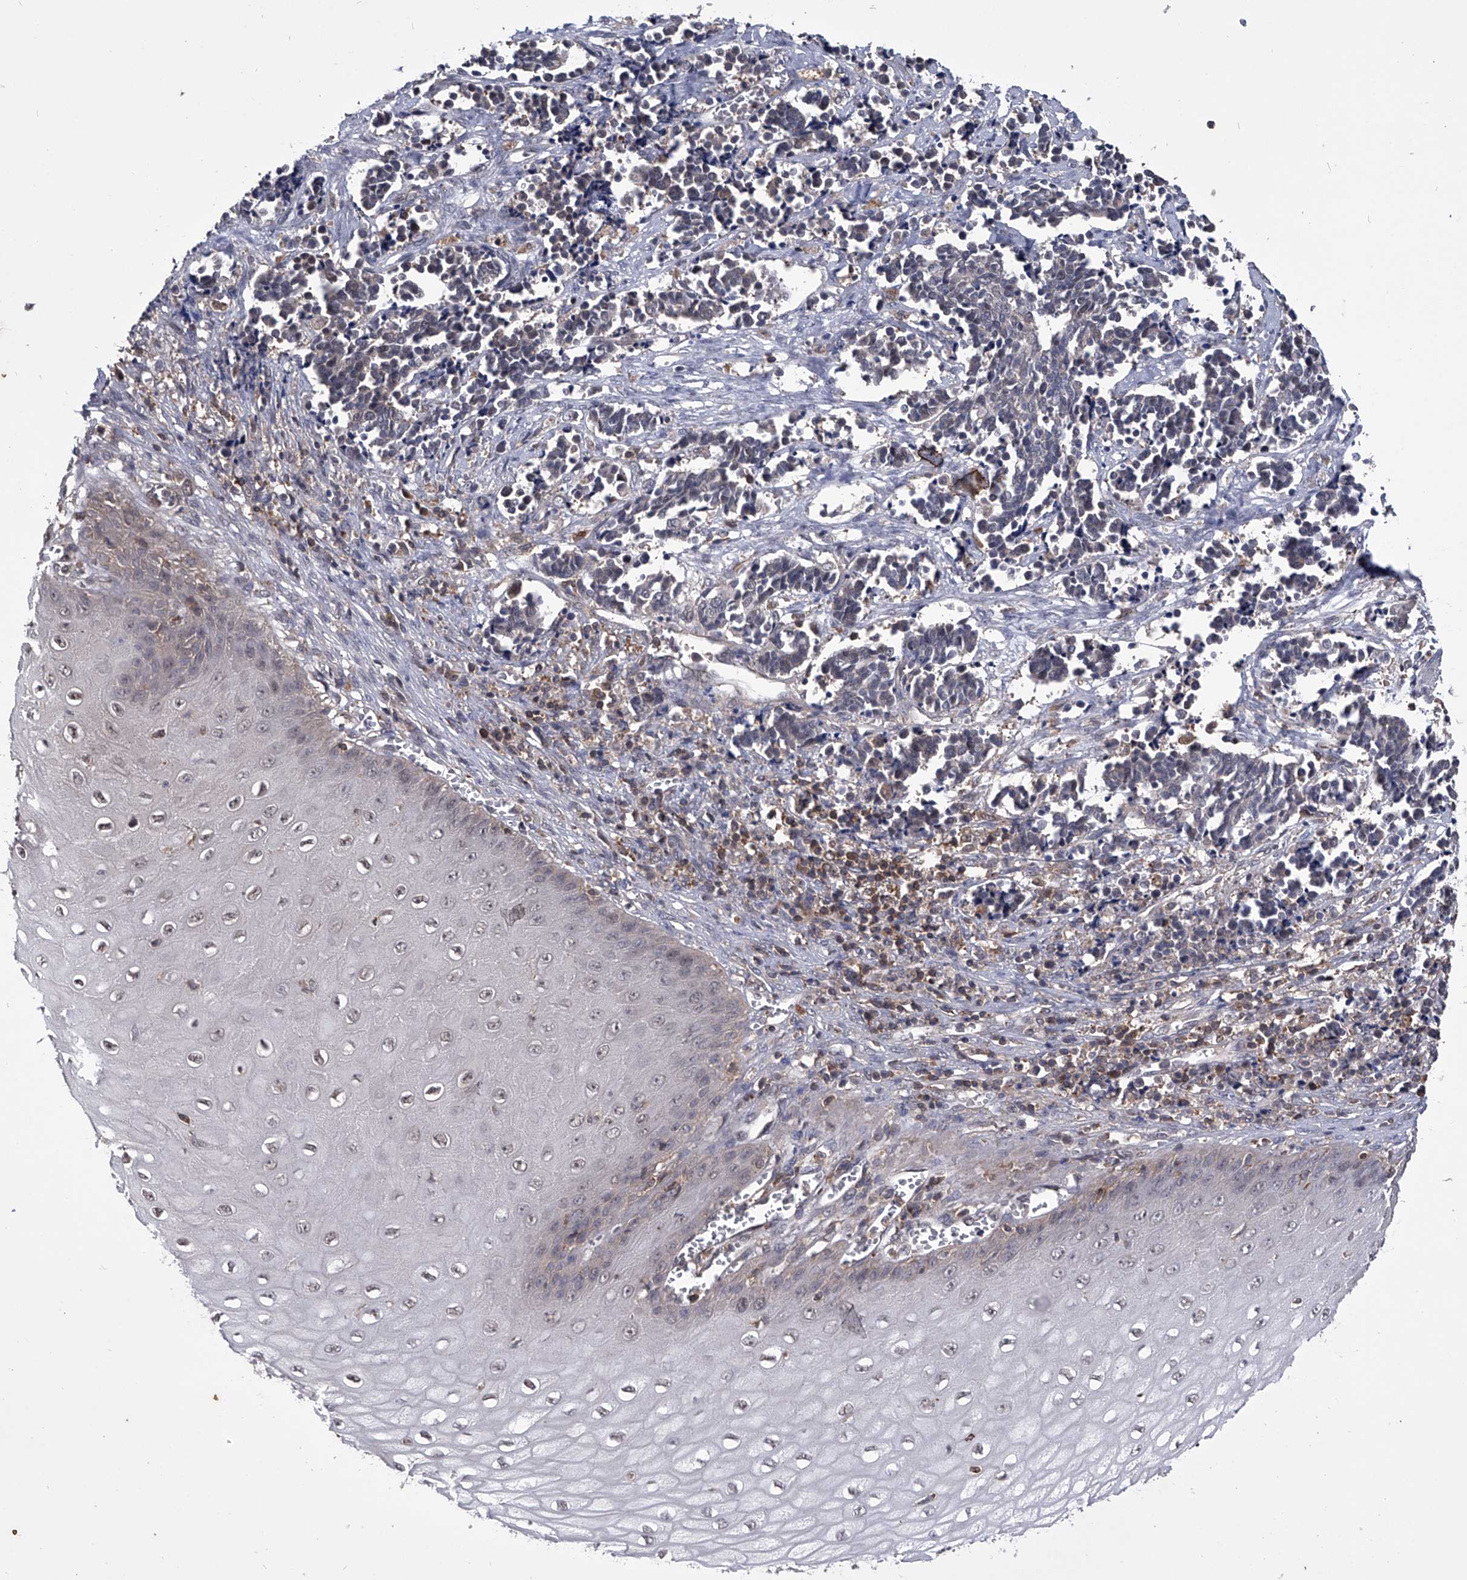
{"staining": {"intensity": "weak", "quantity": "<25%", "location": "cytoplasmic/membranous"}, "tissue": "cervical cancer", "cell_type": "Tumor cells", "image_type": "cancer", "snomed": [{"axis": "morphology", "description": "Normal tissue, NOS"}, {"axis": "morphology", "description": "Squamous cell carcinoma, NOS"}, {"axis": "topography", "description": "Cervix"}], "caption": "Photomicrograph shows no protein positivity in tumor cells of cervical cancer (squamous cell carcinoma) tissue. (DAB IHC, high magnification).", "gene": "PAN3", "patient": {"sex": "female", "age": 35}}